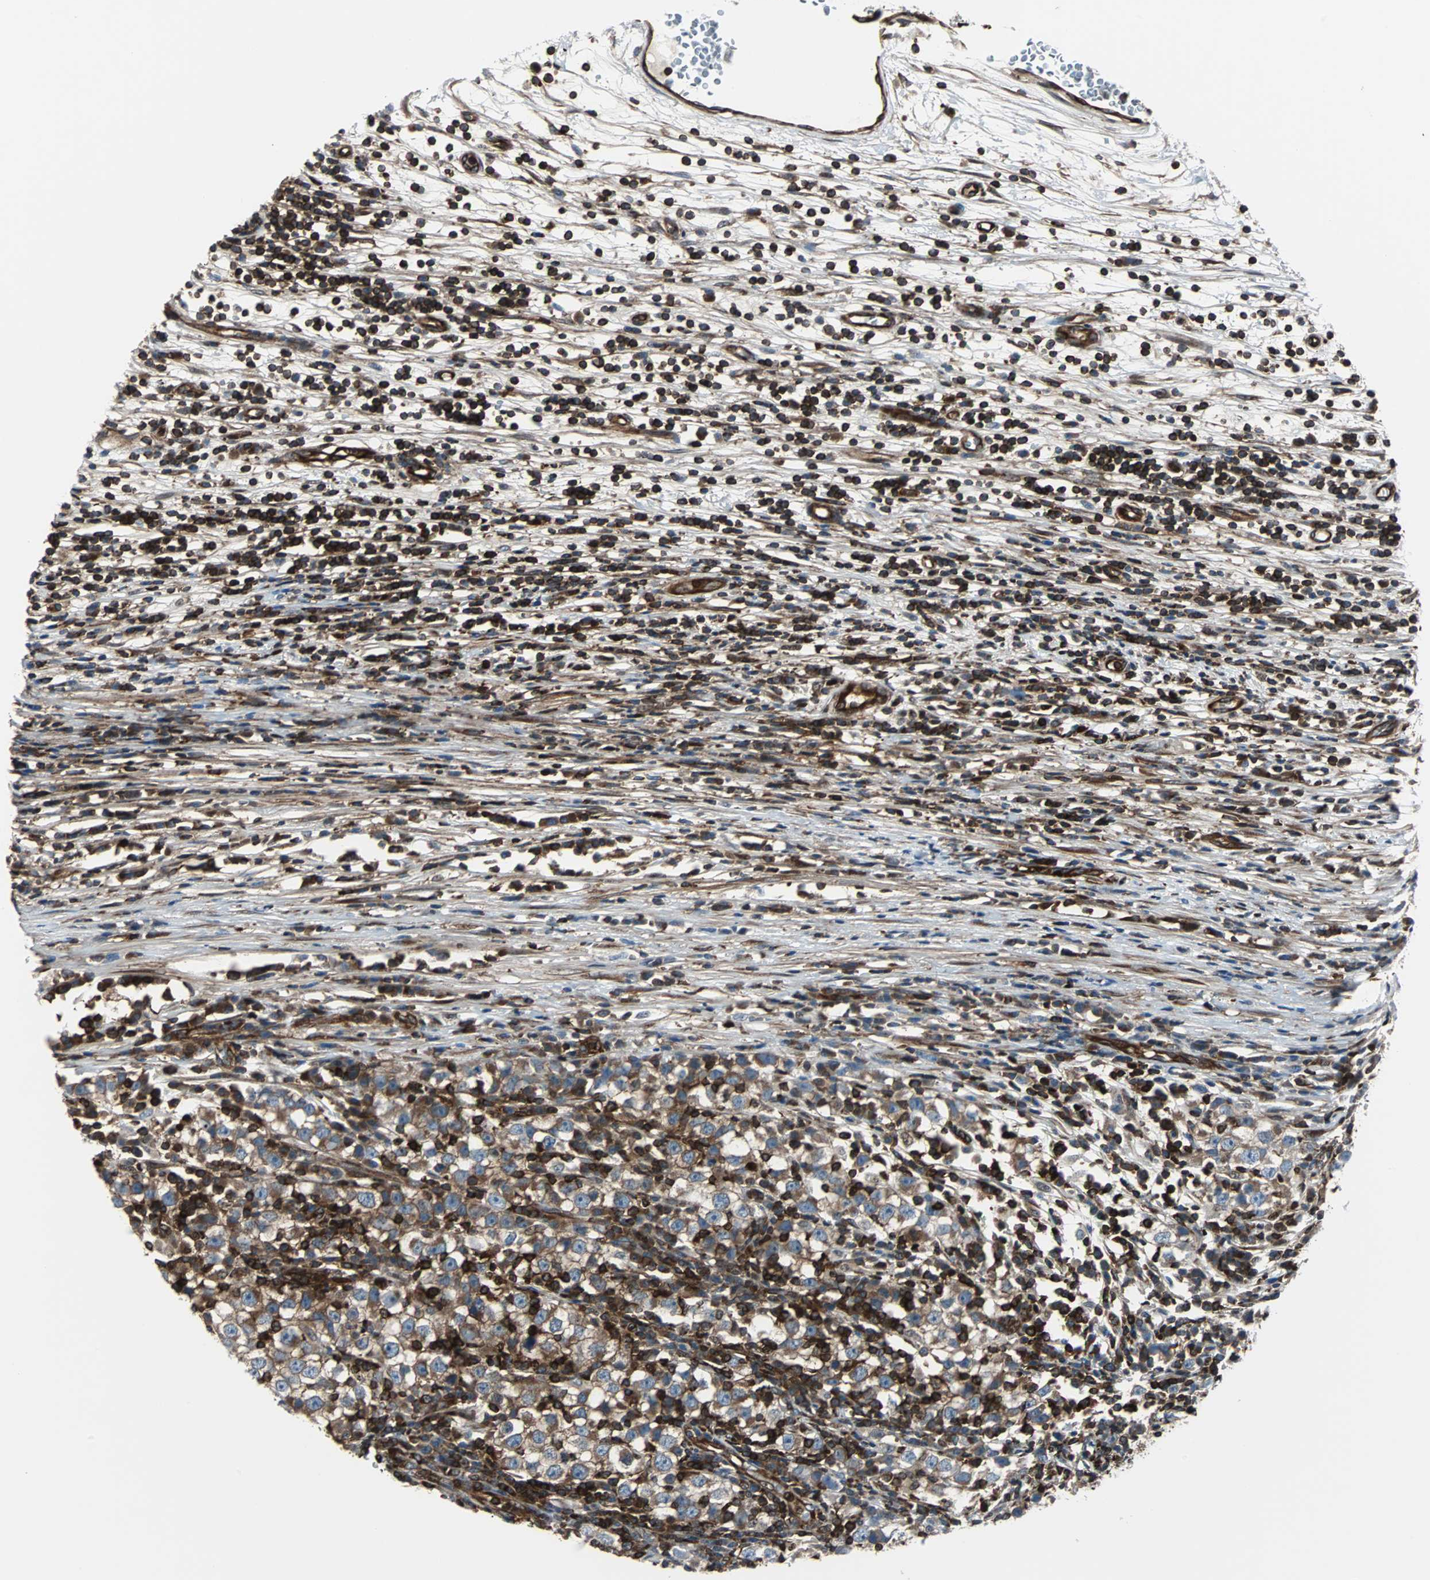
{"staining": {"intensity": "moderate", "quantity": ">75%", "location": "cytoplasmic/membranous"}, "tissue": "testis cancer", "cell_type": "Tumor cells", "image_type": "cancer", "snomed": [{"axis": "morphology", "description": "Seminoma, NOS"}, {"axis": "topography", "description": "Testis"}], "caption": "Seminoma (testis) stained with DAB (3,3'-diaminobenzidine) immunohistochemistry (IHC) displays medium levels of moderate cytoplasmic/membranous positivity in about >75% of tumor cells.", "gene": "RELA", "patient": {"sex": "male", "age": 65}}